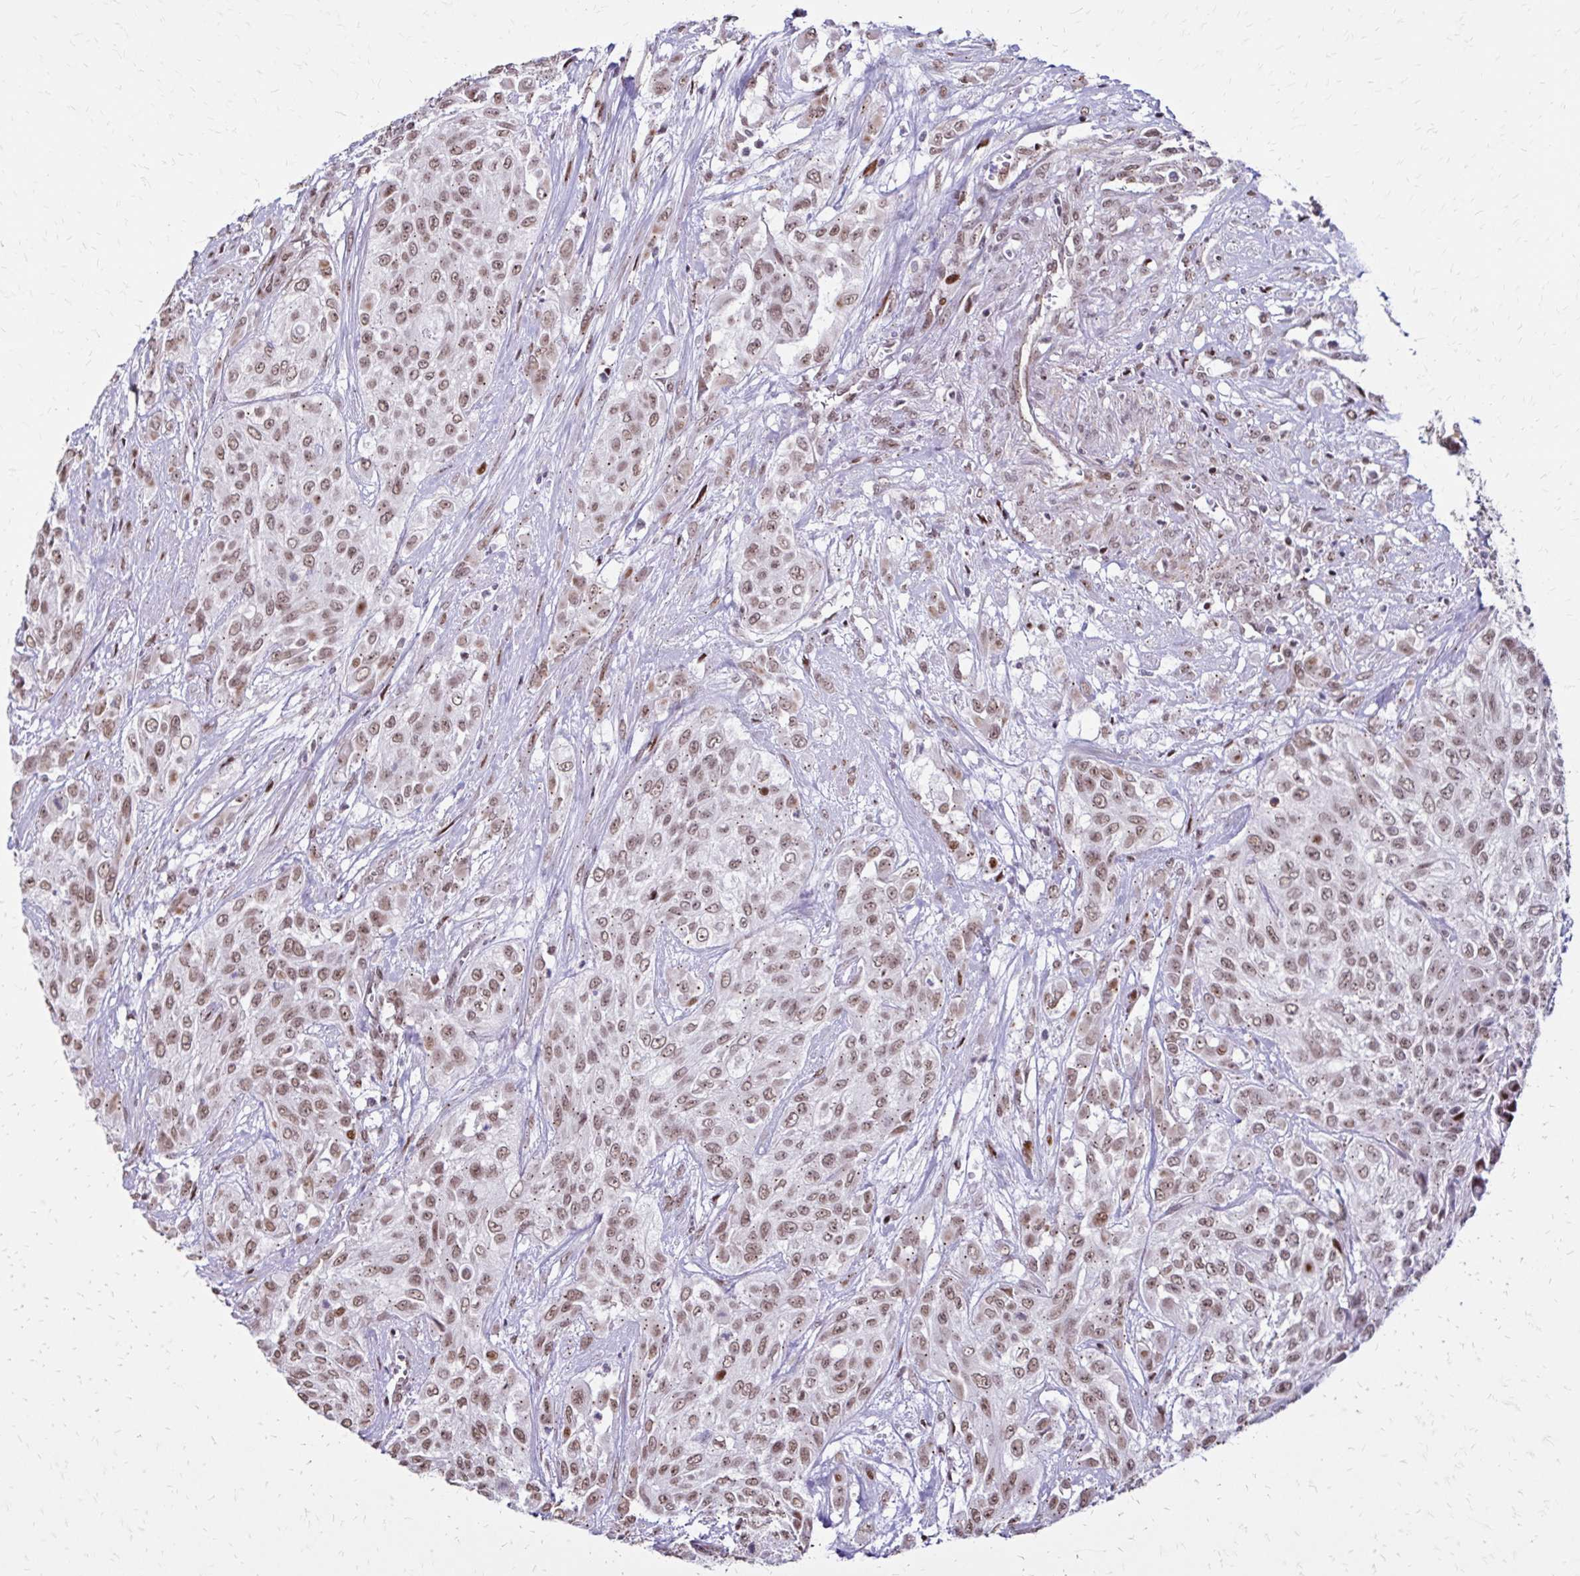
{"staining": {"intensity": "moderate", "quantity": ">75%", "location": "cytoplasmic/membranous,nuclear"}, "tissue": "urothelial cancer", "cell_type": "Tumor cells", "image_type": "cancer", "snomed": [{"axis": "morphology", "description": "Urothelial carcinoma, High grade"}, {"axis": "topography", "description": "Urinary bladder"}], "caption": "Brown immunohistochemical staining in human high-grade urothelial carcinoma demonstrates moderate cytoplasmic/membranous and nuclear staining in approximately >75% of tumor cells.", "gene": "TOB1", "patient": {"sex": "male", "age": 57}}